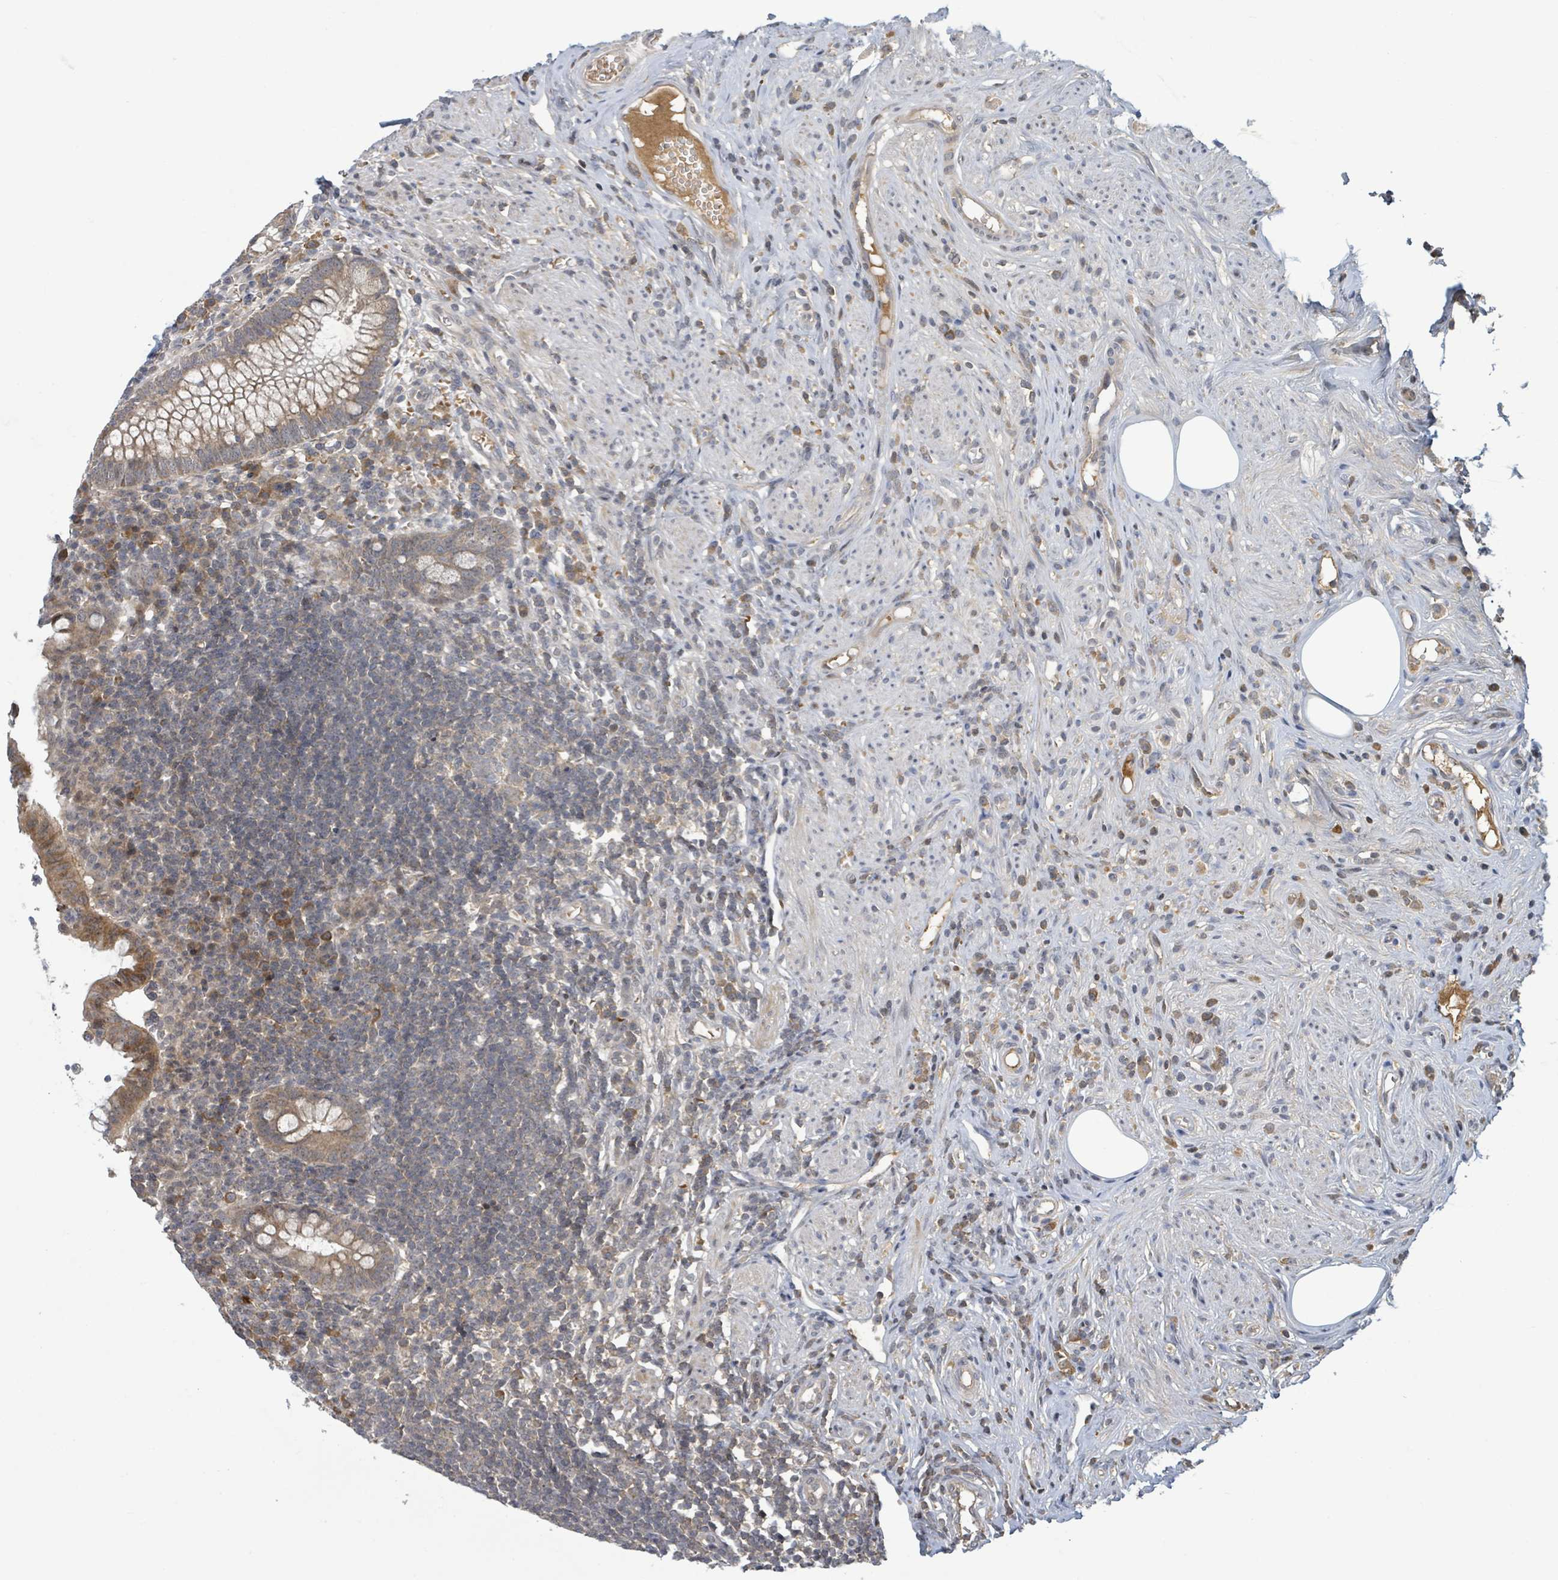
{"staining": {"intensity": "moderate", "quantity": ">75%", "location": "cytoplasmic/membranous"}, "tissue": "appendix", "cell_type": "Glandular cells", "image_type": "normal", "snomed": [{"axis": "morphology", "description": "Normal tissue, NOS"}, {"axis": "topography", "description": "Appendix"}], "caption": "A medium amount of moderate cytoplasmic/membranous staining is seen in about >75% of glandular cells in benign appendix. (Stains: DAB (3,3'-diaminobenzidine) in brown, nuclei in blue, Microscopy: brightfield microscopy at high magnification).", "gene": "ITGA11", "patient": {"sex": "female", "age": 56}}